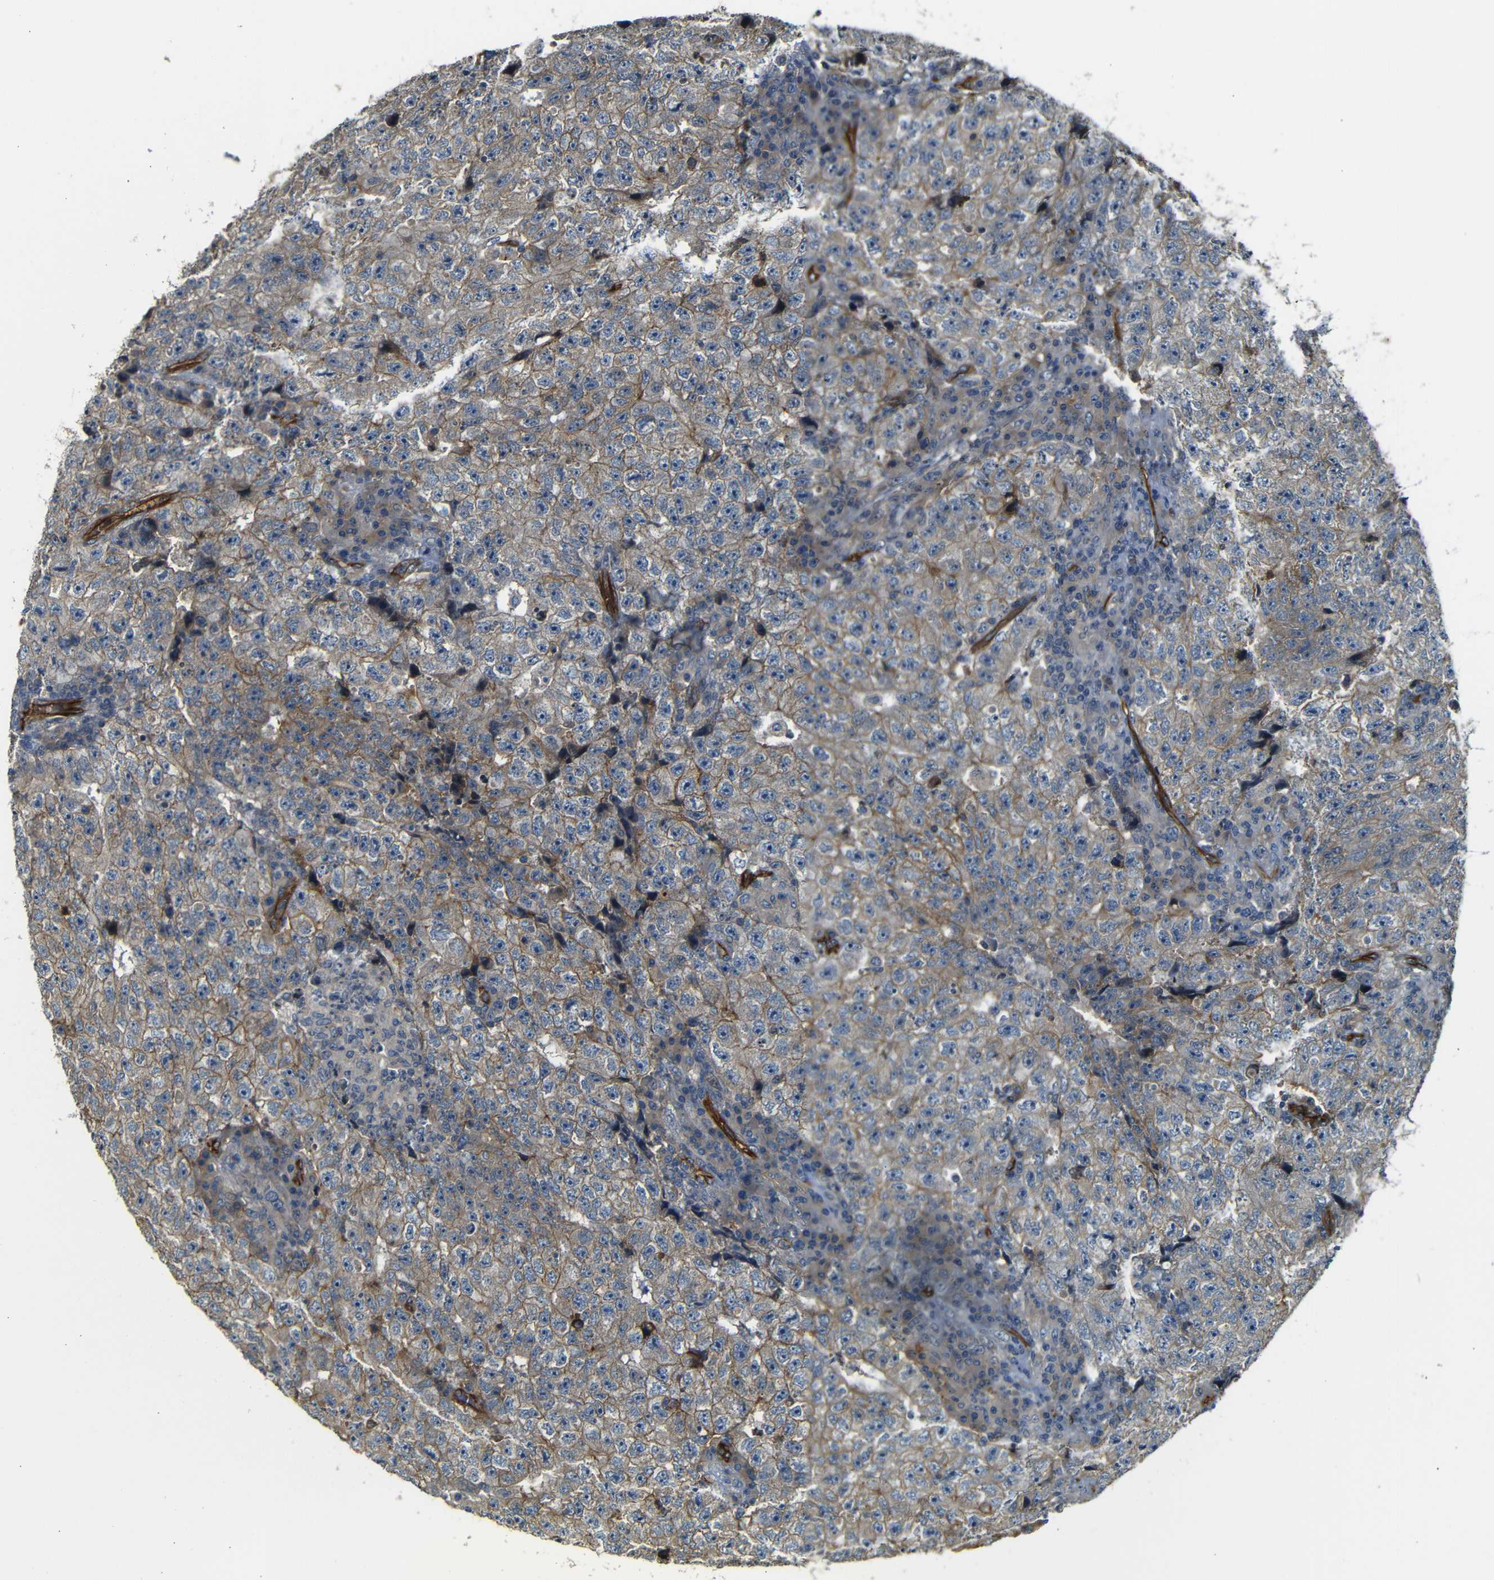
{"staining": {"intensity": "moderate", "quantity": ">75%", "location": "cytoplasmic/membranous"}, "tissue": "testis cancer", "cell_type": "Tumor cells", "image_type": "cancer", "snomed": [{"axis": "morphology", "description": "Necrosis, NOS"}, {"axis": "morphology", "description": "Carcinoma, Embryonal, NOS"}, {"axis": "topography", "description": "Testis"}], "caption": "Immunohistochemistry (IHC) staining of testis cancer, which demonstrates medium levels of moderate cytoplasmic/membranous expression in approximately >75% of tumor cells indicating moderate cytoplasmic/membranous protein expression. The staining was performed using DAB (3,3'-diaminobenzidine) (brown) for protein detection and nuclei were counterstained in hematoxylin (blue).", "gene": "RELL1", "patient": {"sex": "male", "age": 19}}